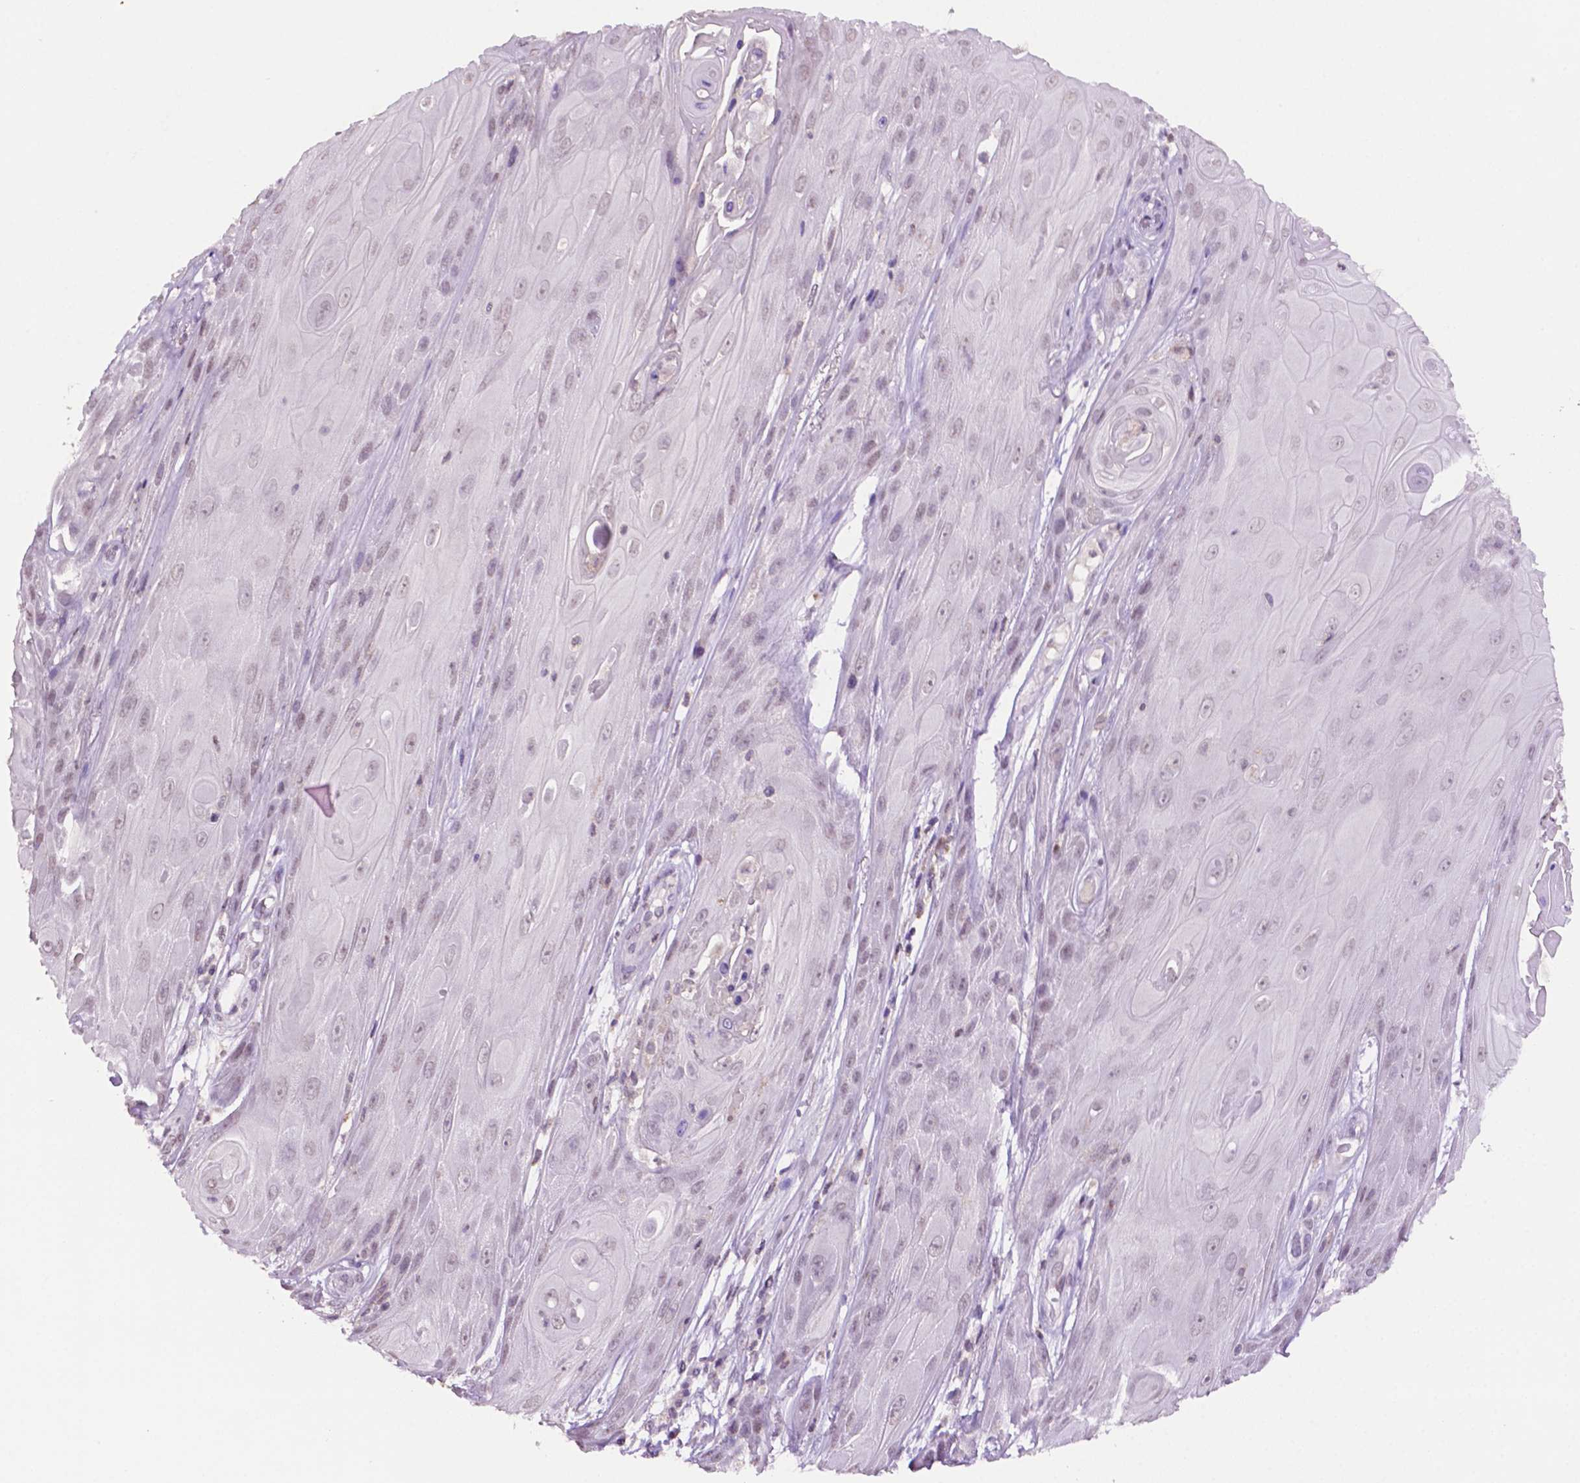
{"staining": {"intensity": "negative", "quantity": "none", "location": "none"}, "tissue": "skin cancer", "cell_type": "Tumor cells", "image_type": "cancer", "snomed": [{"axis": "morphology", "description": "Squamous cell carcinoma, NOS"}, {"axis": "topography", "description": "Skin"}], "caption": "Squamous cell carcinoma (skin) was stained to show a protein in brown. There is no significant expression in tumor cells.", "gene": "PTPN6", "patient": {"sex": "male", "age": 62}}